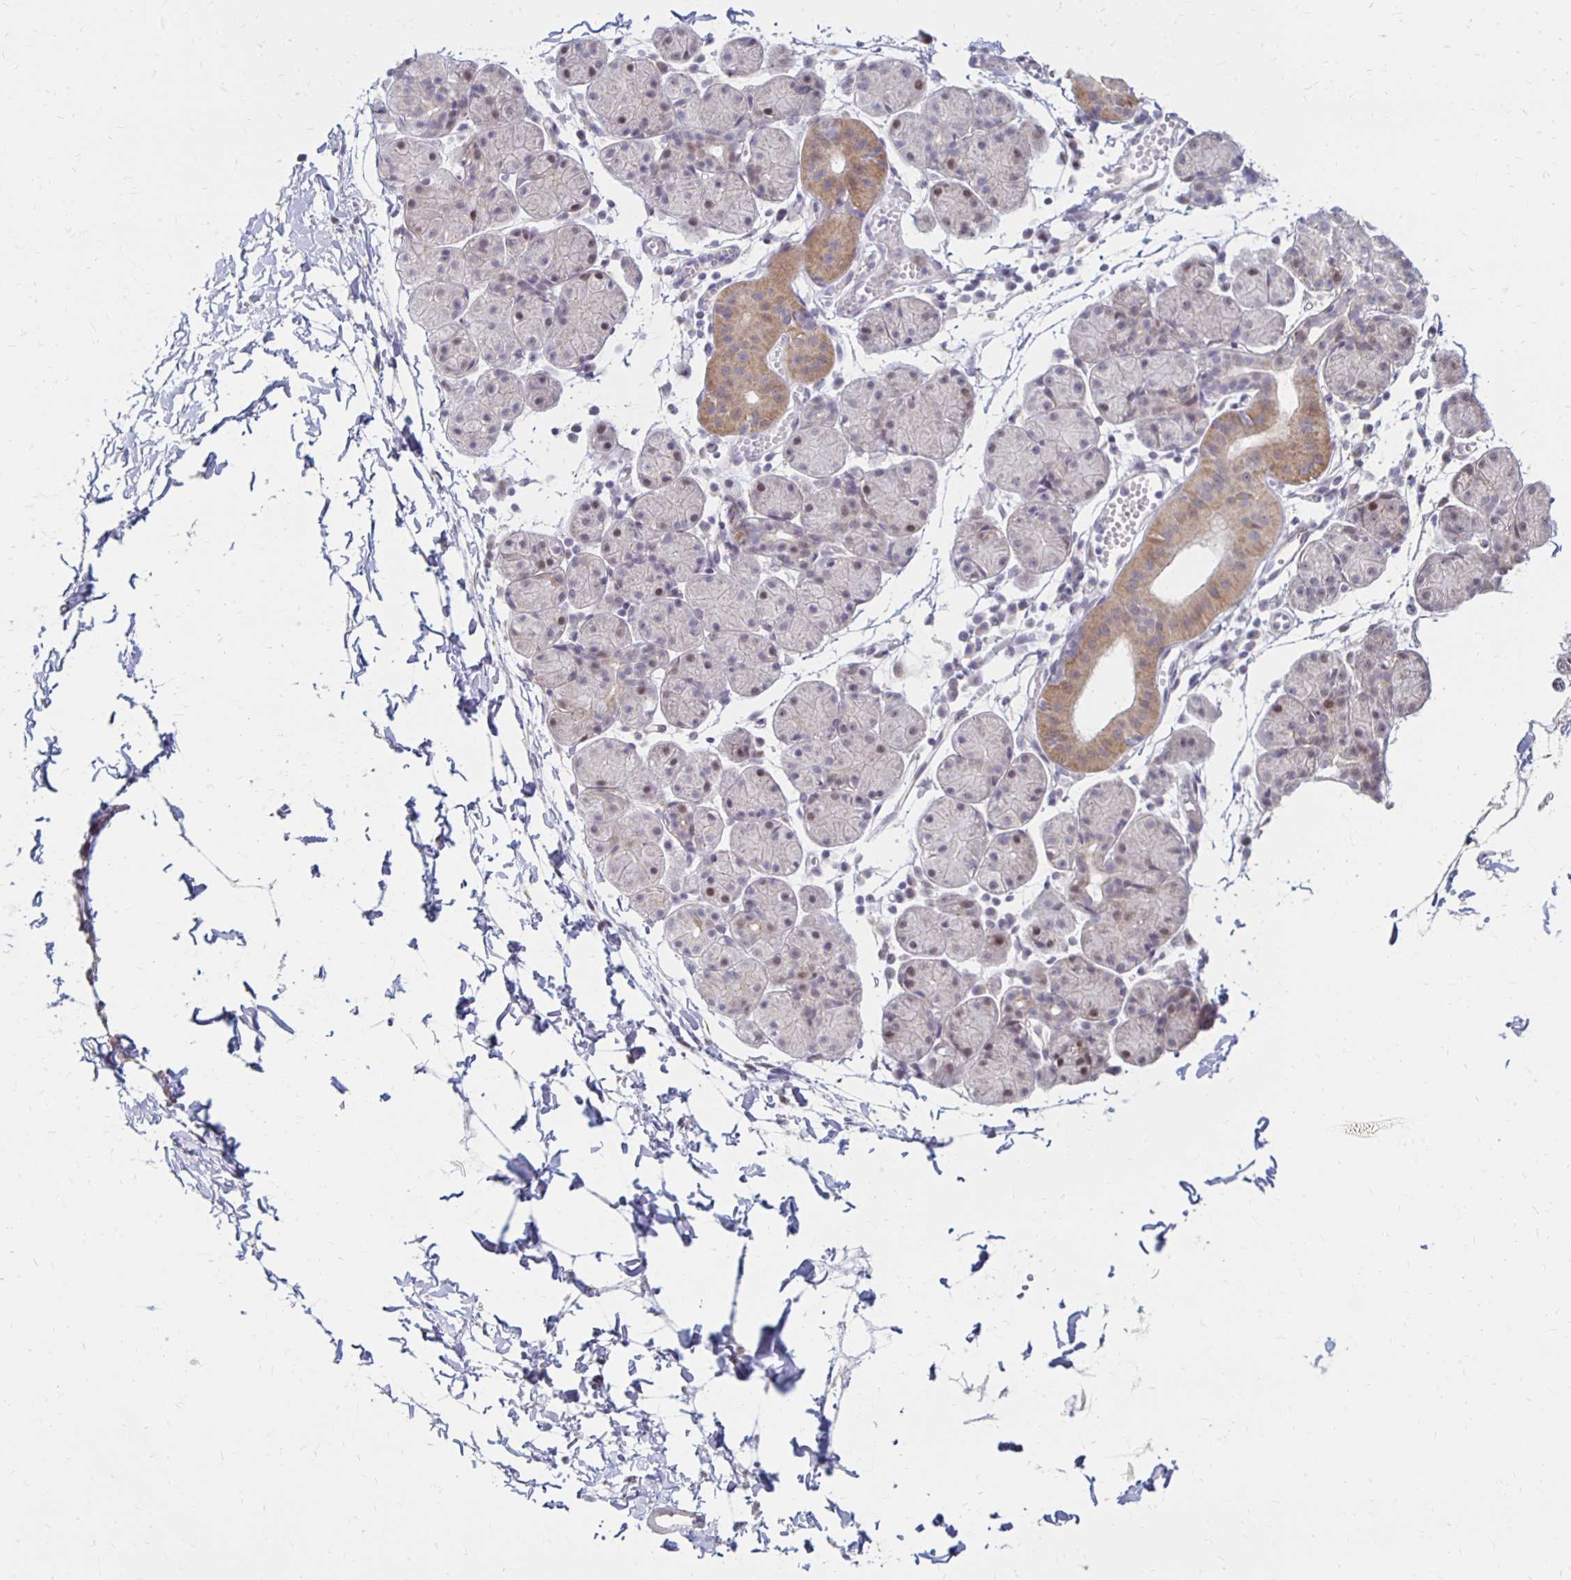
{"staining": {"intensity": "moderate", "quantity": "<25%", "location": "cytoplasmic/membranous"}, "tissue": "salivary gland", "cell_type": "Glandular cells", "image_type": "normal", "snomed": [{"axis": "morphology", "description": "Normal tissue, NOS"}, {"axis": "morphology", "description": "Inflammation, NOS"}, {"axis": "topography", "description": "Lymph node"}, {"axis": "topography", "description": "Salivary gland"}], "caption": "About <25% of glandular cells in normal salivary gland exhibit moderate cytoplasmic/membranous protein staining as visualized by brown immunohistochemical staining.", "gene": "DAGLA", "patient": {"sex": "male", "age": 3}}